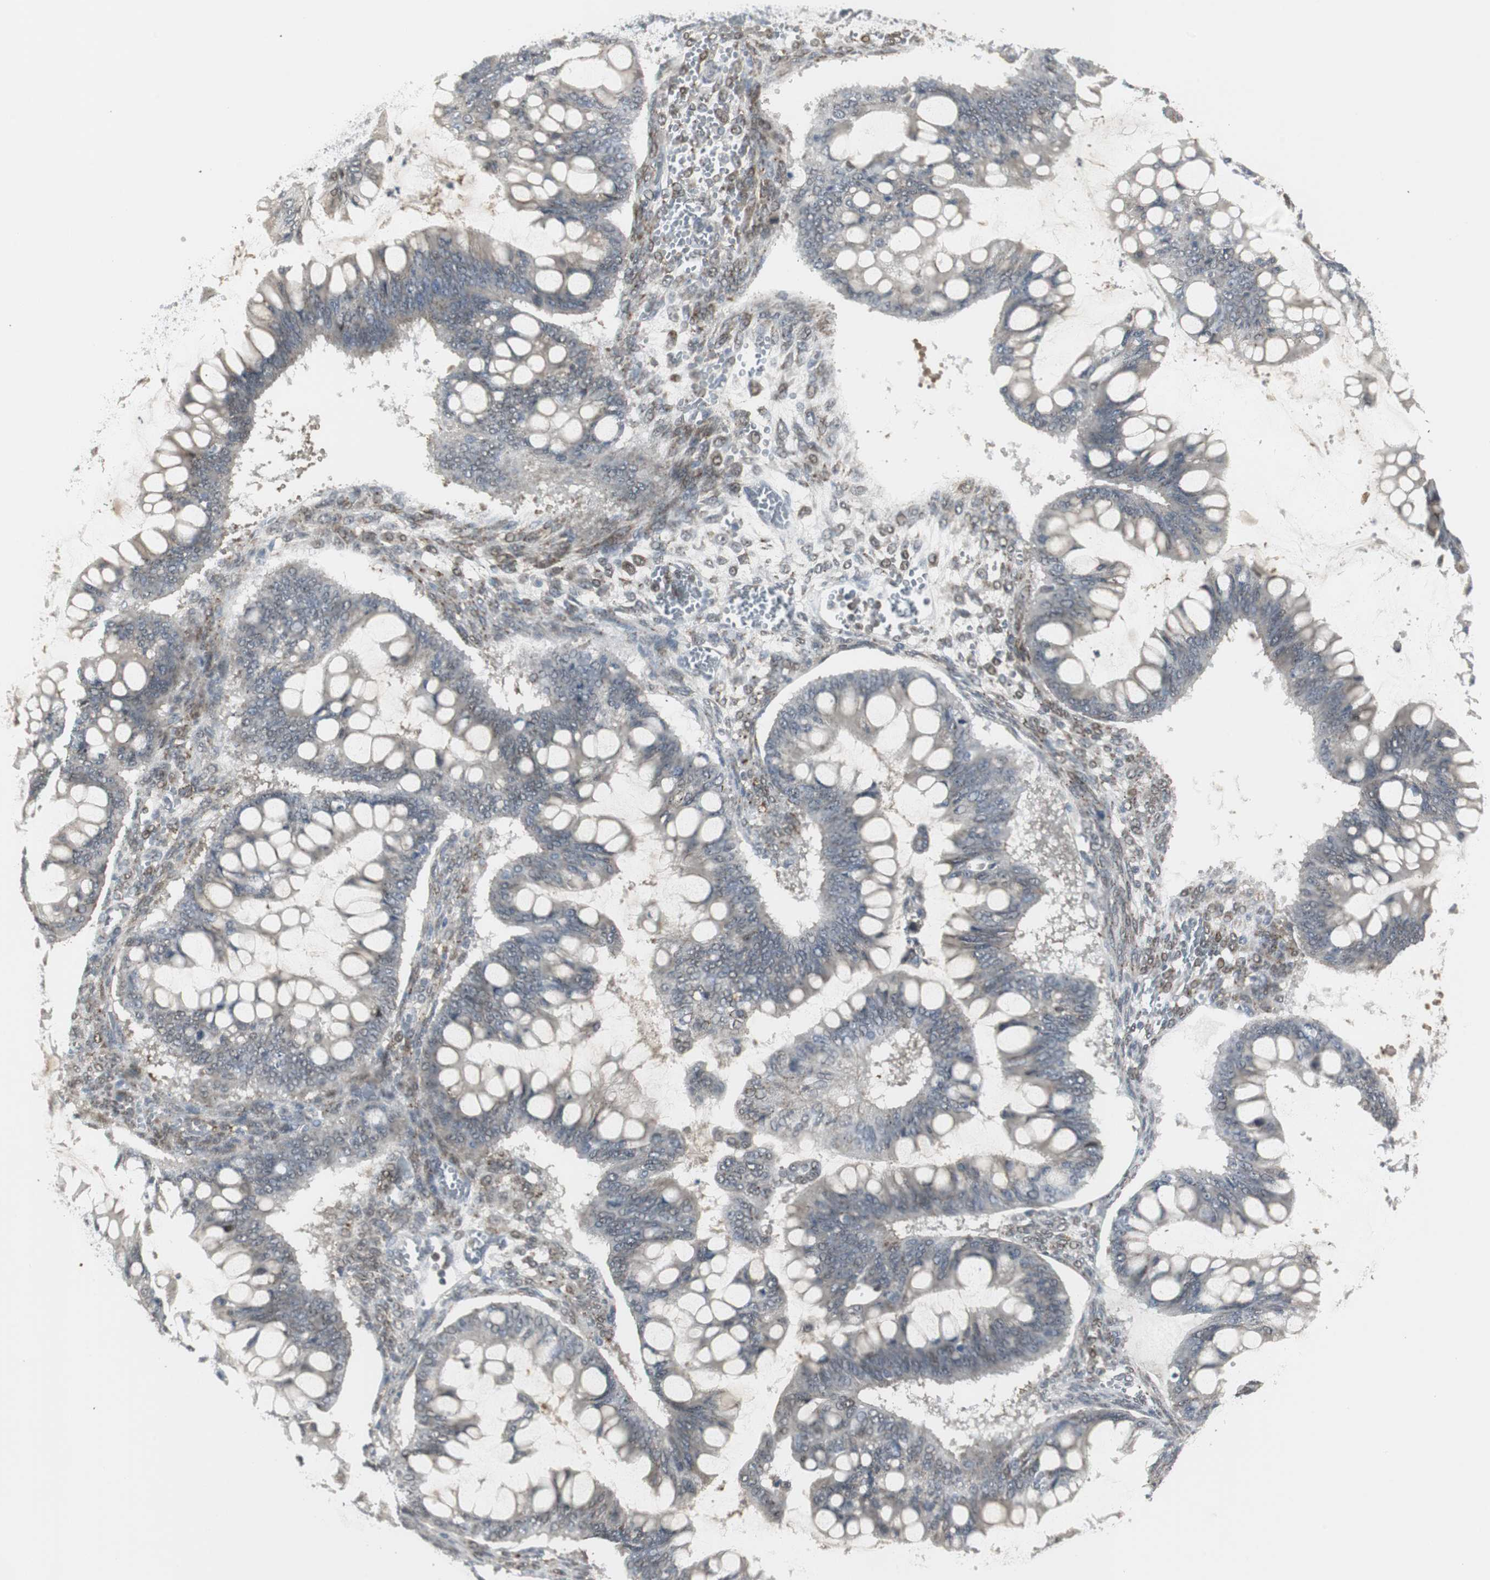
{"staining": {"intensity": "weak", "quantity": "25%-75%", "location": "cytoplasmic/membranous"}, "tissue": "ovarian cancer", "cell_type": "Tumor cells", "image_type": "cancer", "snomed": [{"axis": "morphology", "description": "Cystadenocarcinoma, mucinous, NOS"}, {"axis": "topography", "description": "Ovary"}], "caption": "DAB (3,3'-diaminobenzidine) immunohistochemical staining of human ovarian cancer (mucinous cystadenocarcinoma) displays weak cytoplasmic/membranous protein staining in approximately 25%-75% of tumor cells.", "gene": "PLIN3", "patient": {"sex": "female", "age": 73}}